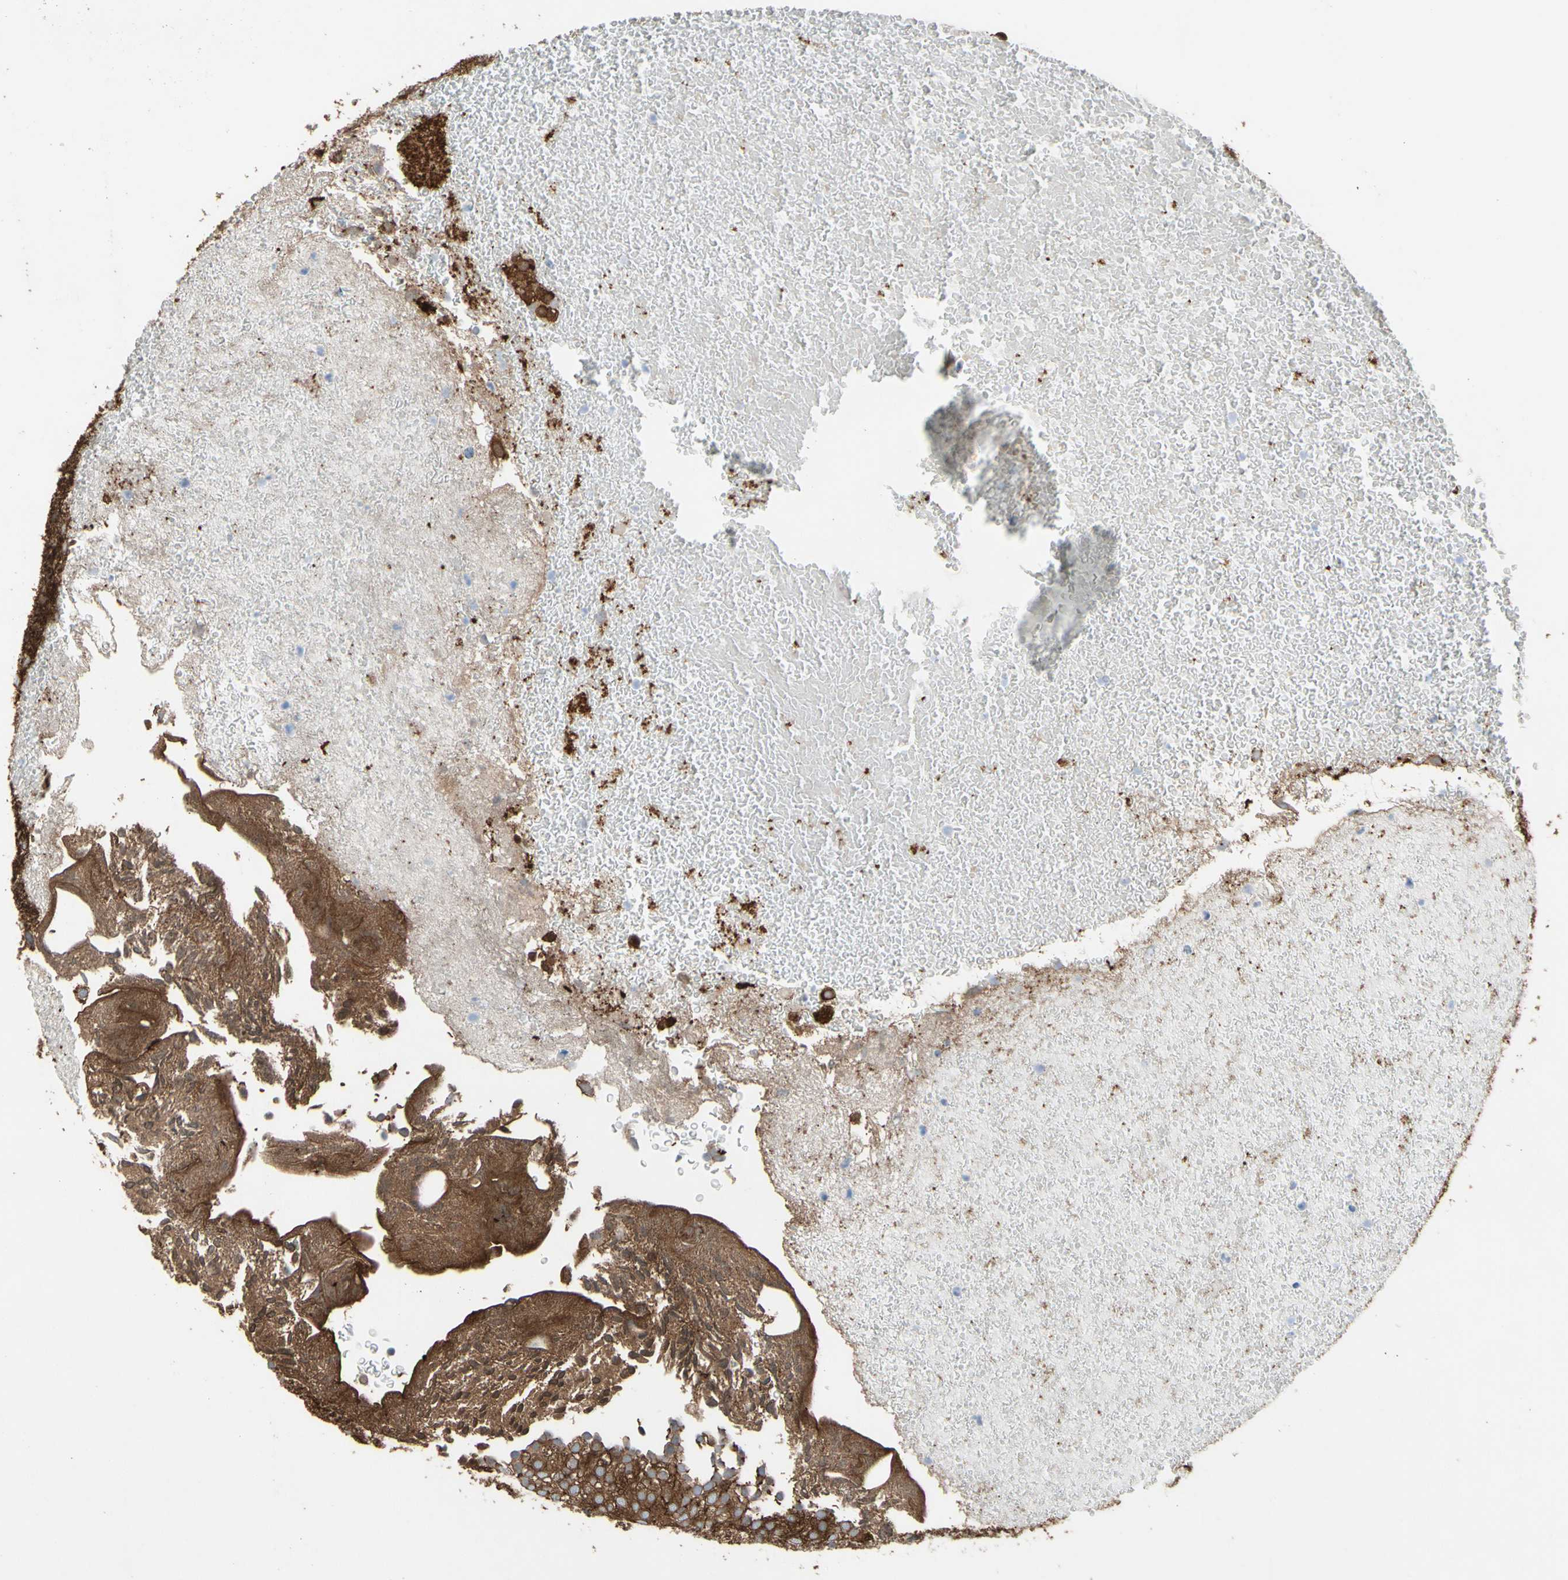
{"staining": {"intensity": "moderate", "quantity": "25%-75%", "location": "cytoplasmic/membranous"}, "tissue": "urothelial cancer", "cell_type": "Tumor cells", "image_type": "cancer", "snomed": [{"axis": "morphology", "description": "Urothelial carcinoma, Low grade"}, {"axis": "topography", "description": "Urinary bladder"}], "caption": "Human urothelial cancer stained for a protein (brown) reveals moderate cytoplasmic/membranous positive positivity in about 25%-75% of tumor cells.", "gene": "CTTNBP2", "patient": {"sex": "male", "age": 78}}